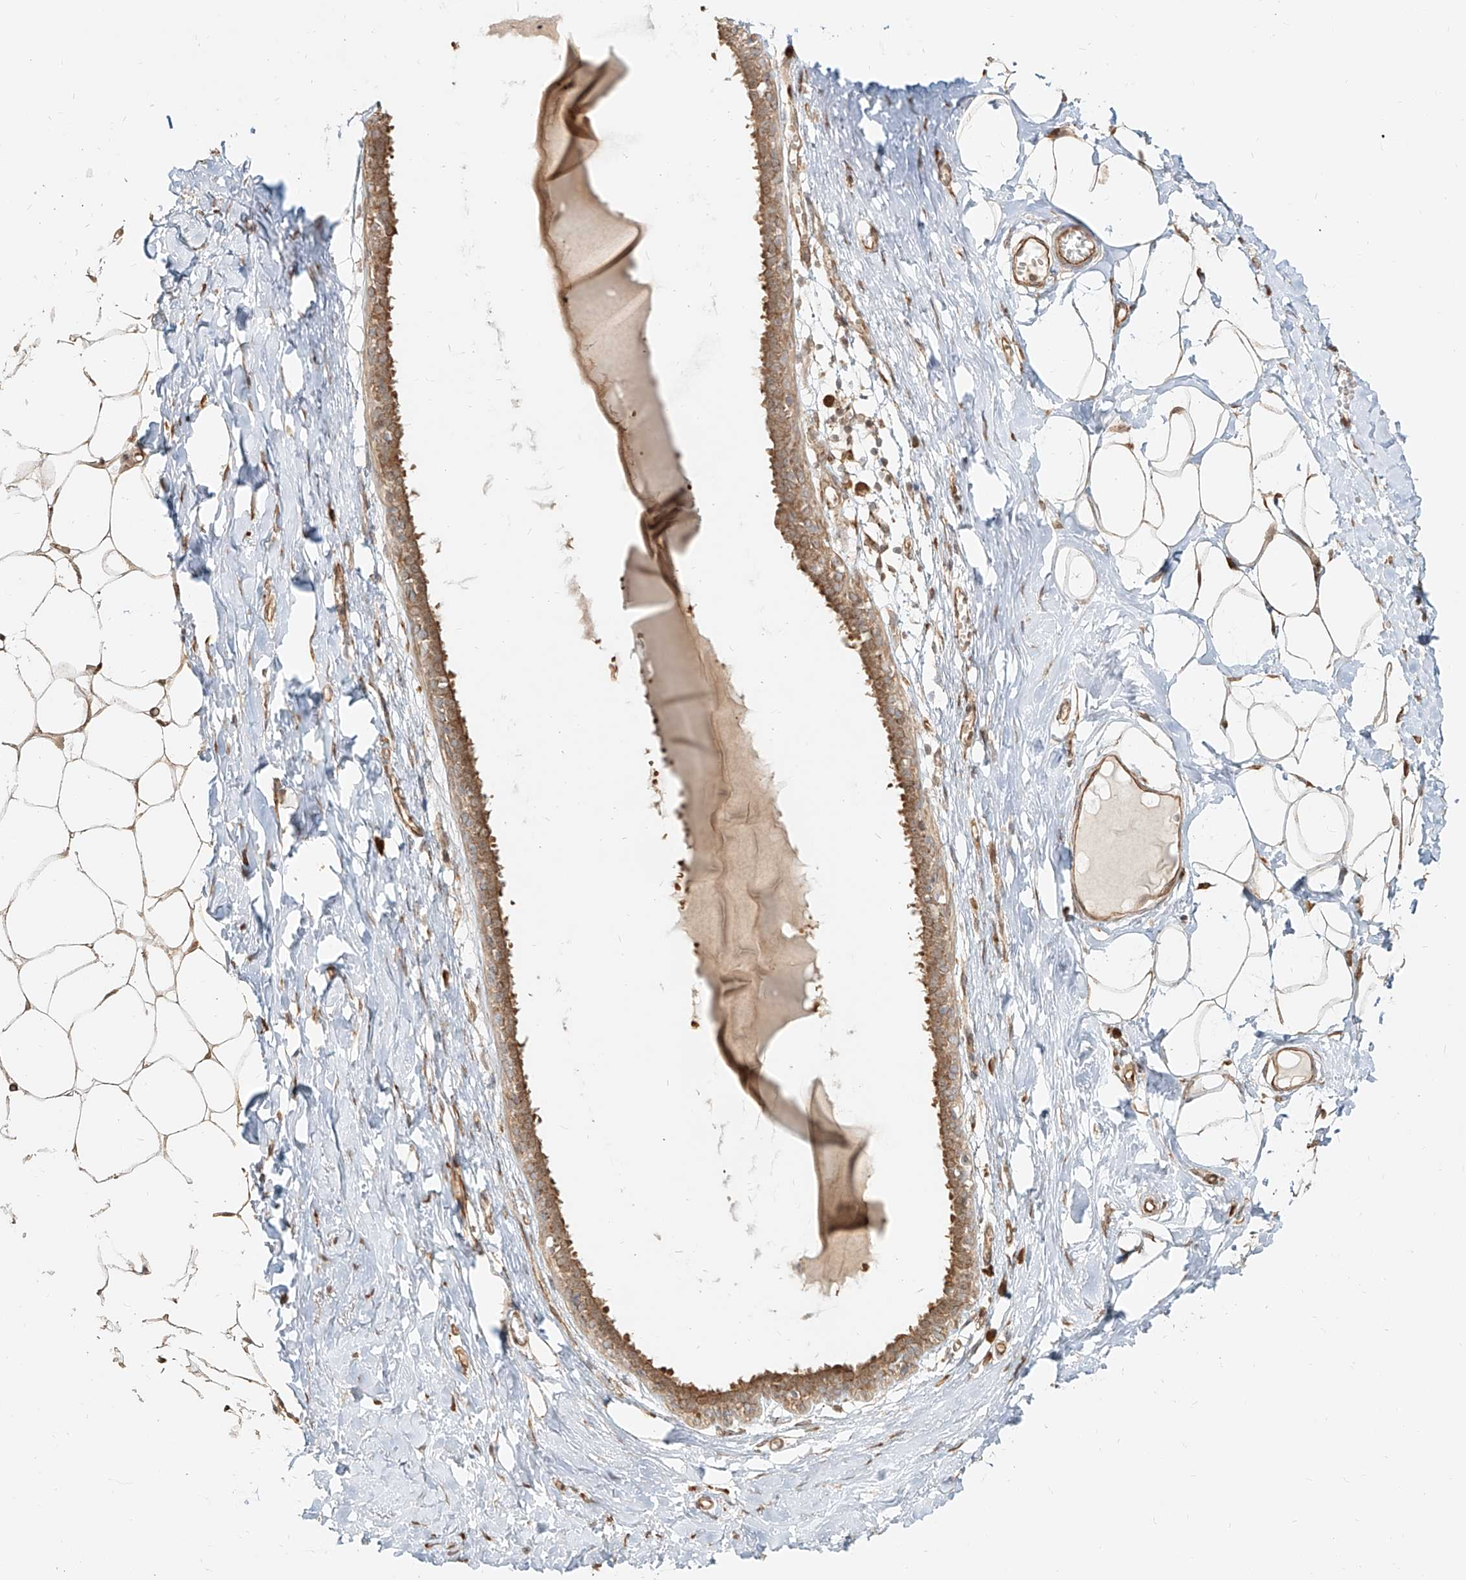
{"staining": {"intensity": "moderate", "quantity": ">75%", "location": "cytoplasmic/membranous"}, "tissue": "breast", "cell_type": "Adipocytes", "image_type": "normal", "snomed": [{"axis": "morphology", "description": "Normal tissue, NOS"}, {"axis": "topography", "description": "Breast"}], "caption": "About >75% of adipocytes in unremarkable human breast show moderate cytoplasmic/membranous protein expression as visualized by brown immunohistochemical staining.", "gene": "UBE2K", "patient": {"sex": "female", "age": 27}}